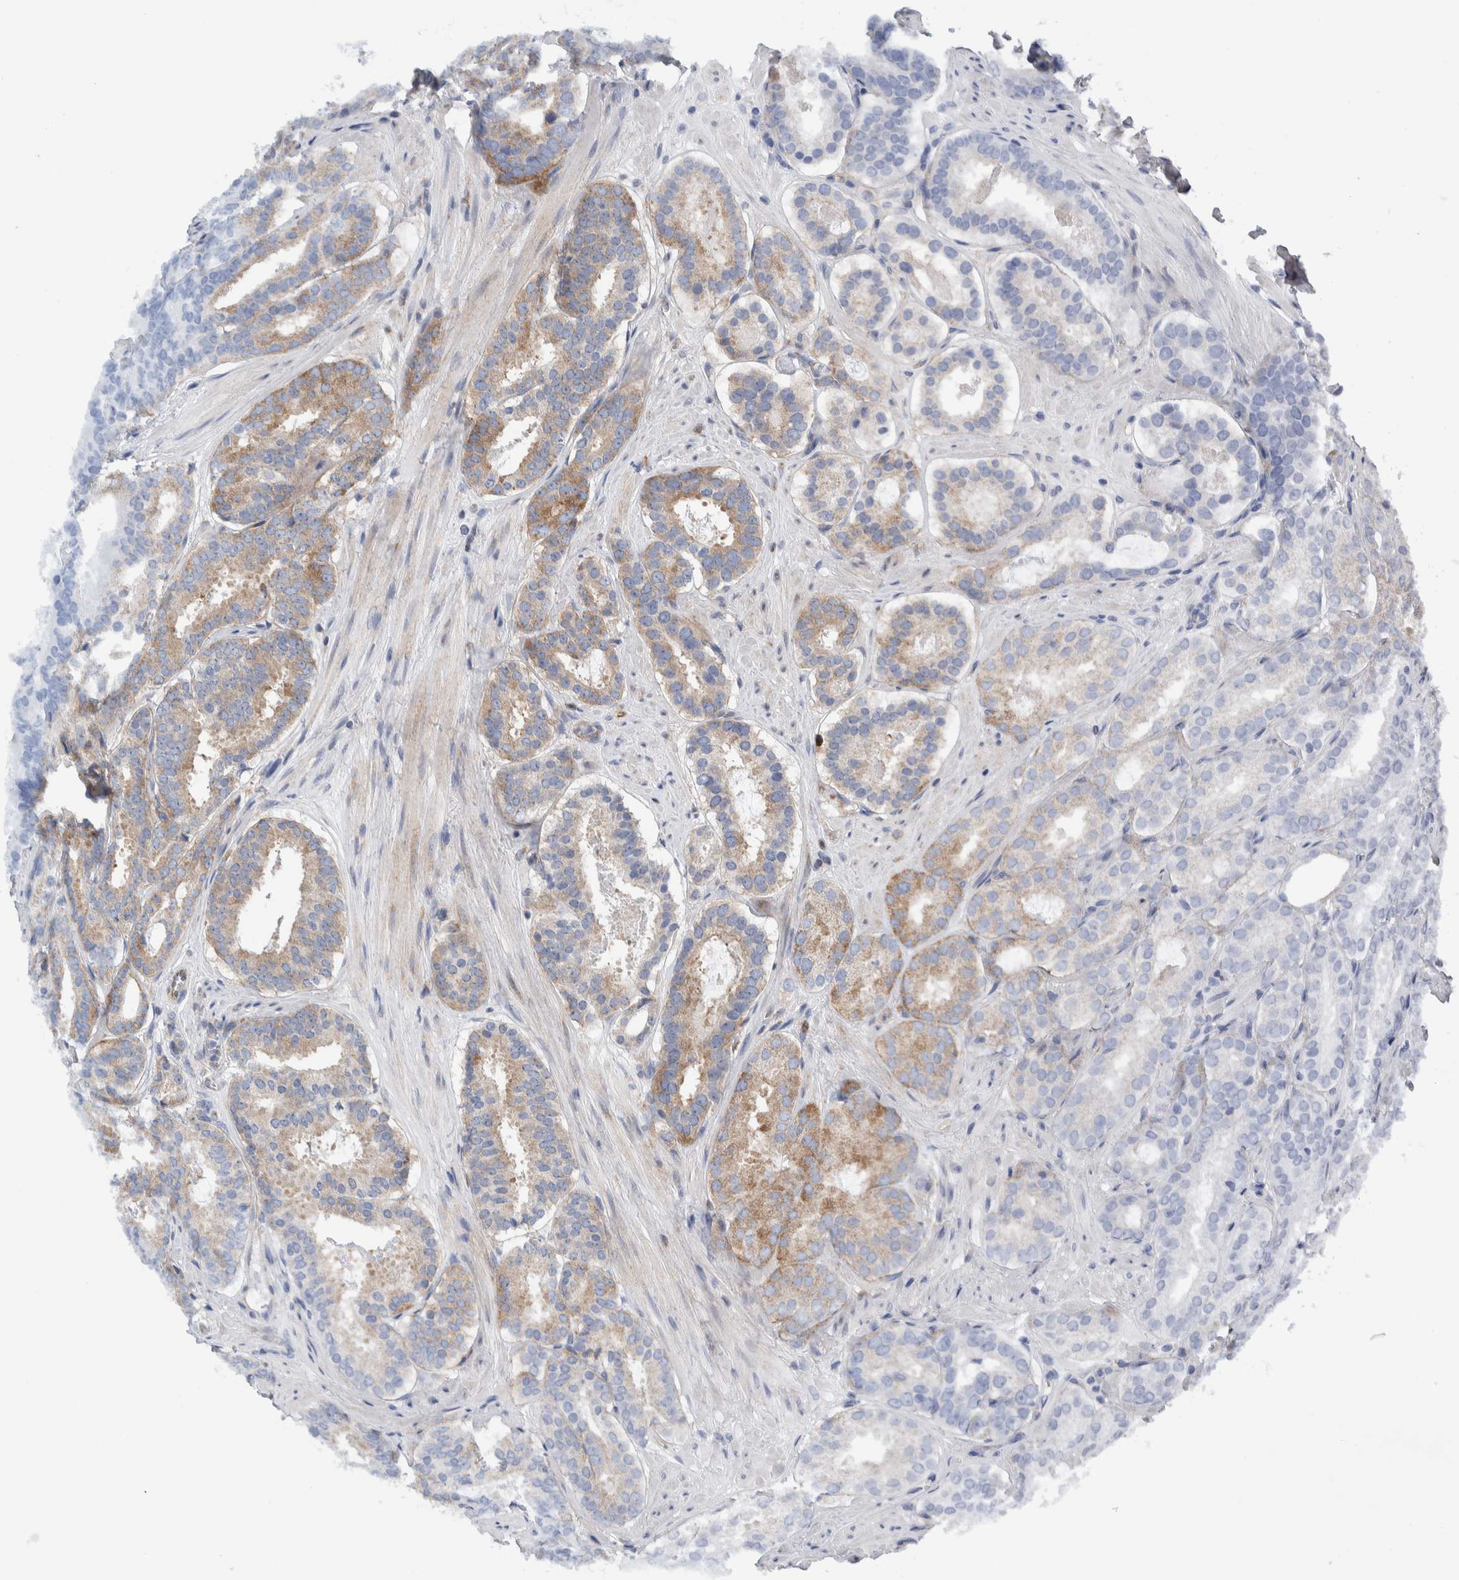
{"staining": {"intensity": "moderate", "quantity": "<25%", "location": "cytoplasmic/membranous"}, "tissue": "prostate cancer", "cell_type": "Tumor cells", "image_type": "cancer", "snomed": [{"axis": "morphology", "description": "Adenocarcinoma, Low grade"}, {"axis": "topography", "description": "Prostate"}], "caption": "A high-resolution image shows immunohistochemistry (IHC) staining of prostate cancer (low-grade adenocarcinoma), which demonstrates moderate cytoplasmic/membranous staining in about <25% of tumor cells.", "gene": "RACK1", "patient": {"sex": "male", "age": 69}}